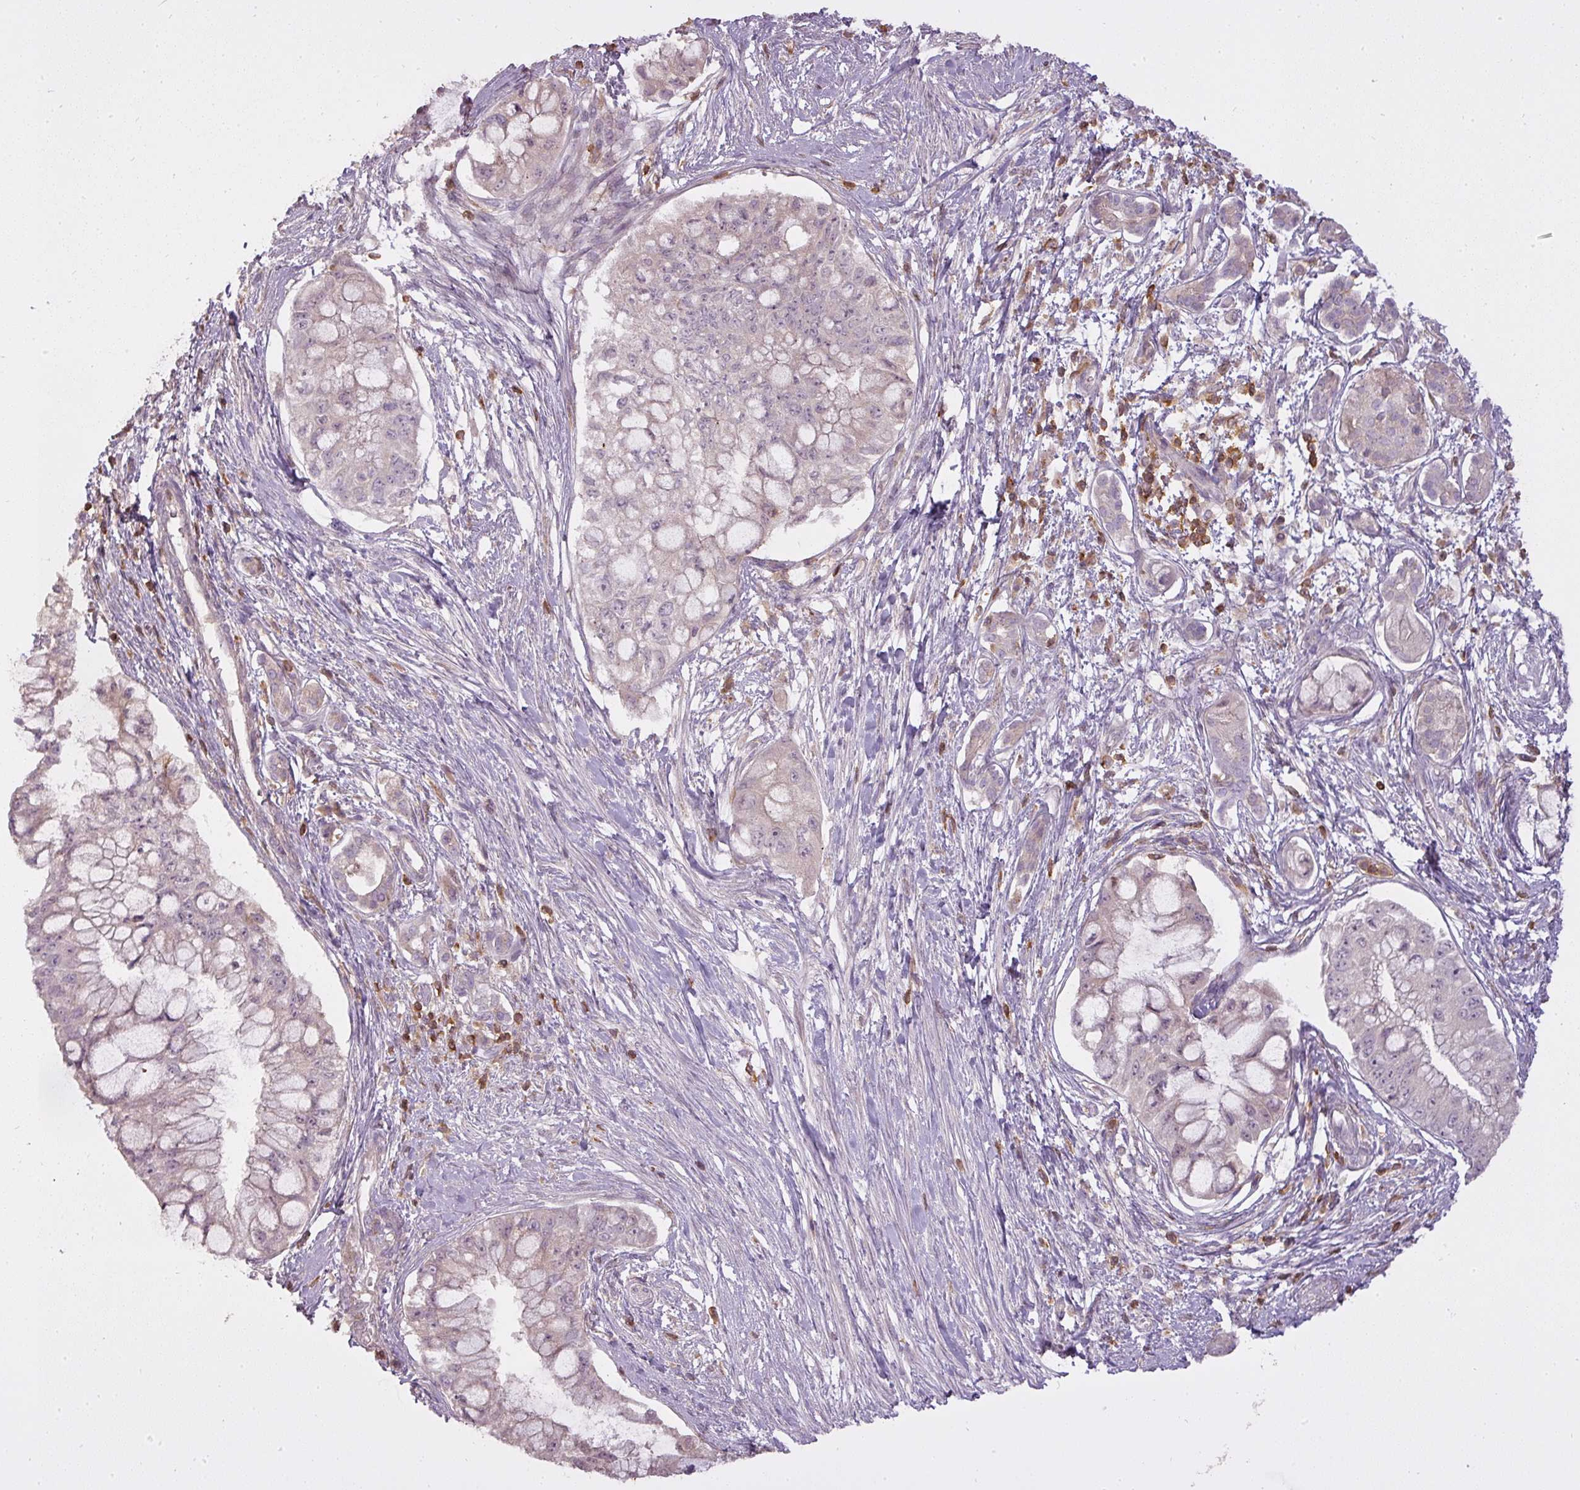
{"staining": {"intensity": "negative", "quantity": "none", "location": "none"}, "tissue": "pancreatic cancer", "cell_type": "Tumor cells", "image_type": "cancer", "snomed": [{"axis": "morphology", "description": "Adenocarcinoma, NOS"}, {"axis": "topography", "description": "Pancreas"}], "caption": "Immunohistochemistry (IHC) of adenocarcinoma (pancreatic) shows no expression in tumor cells.", "gene": "STK4", "patient": {"sex": "male", "age": 48}}